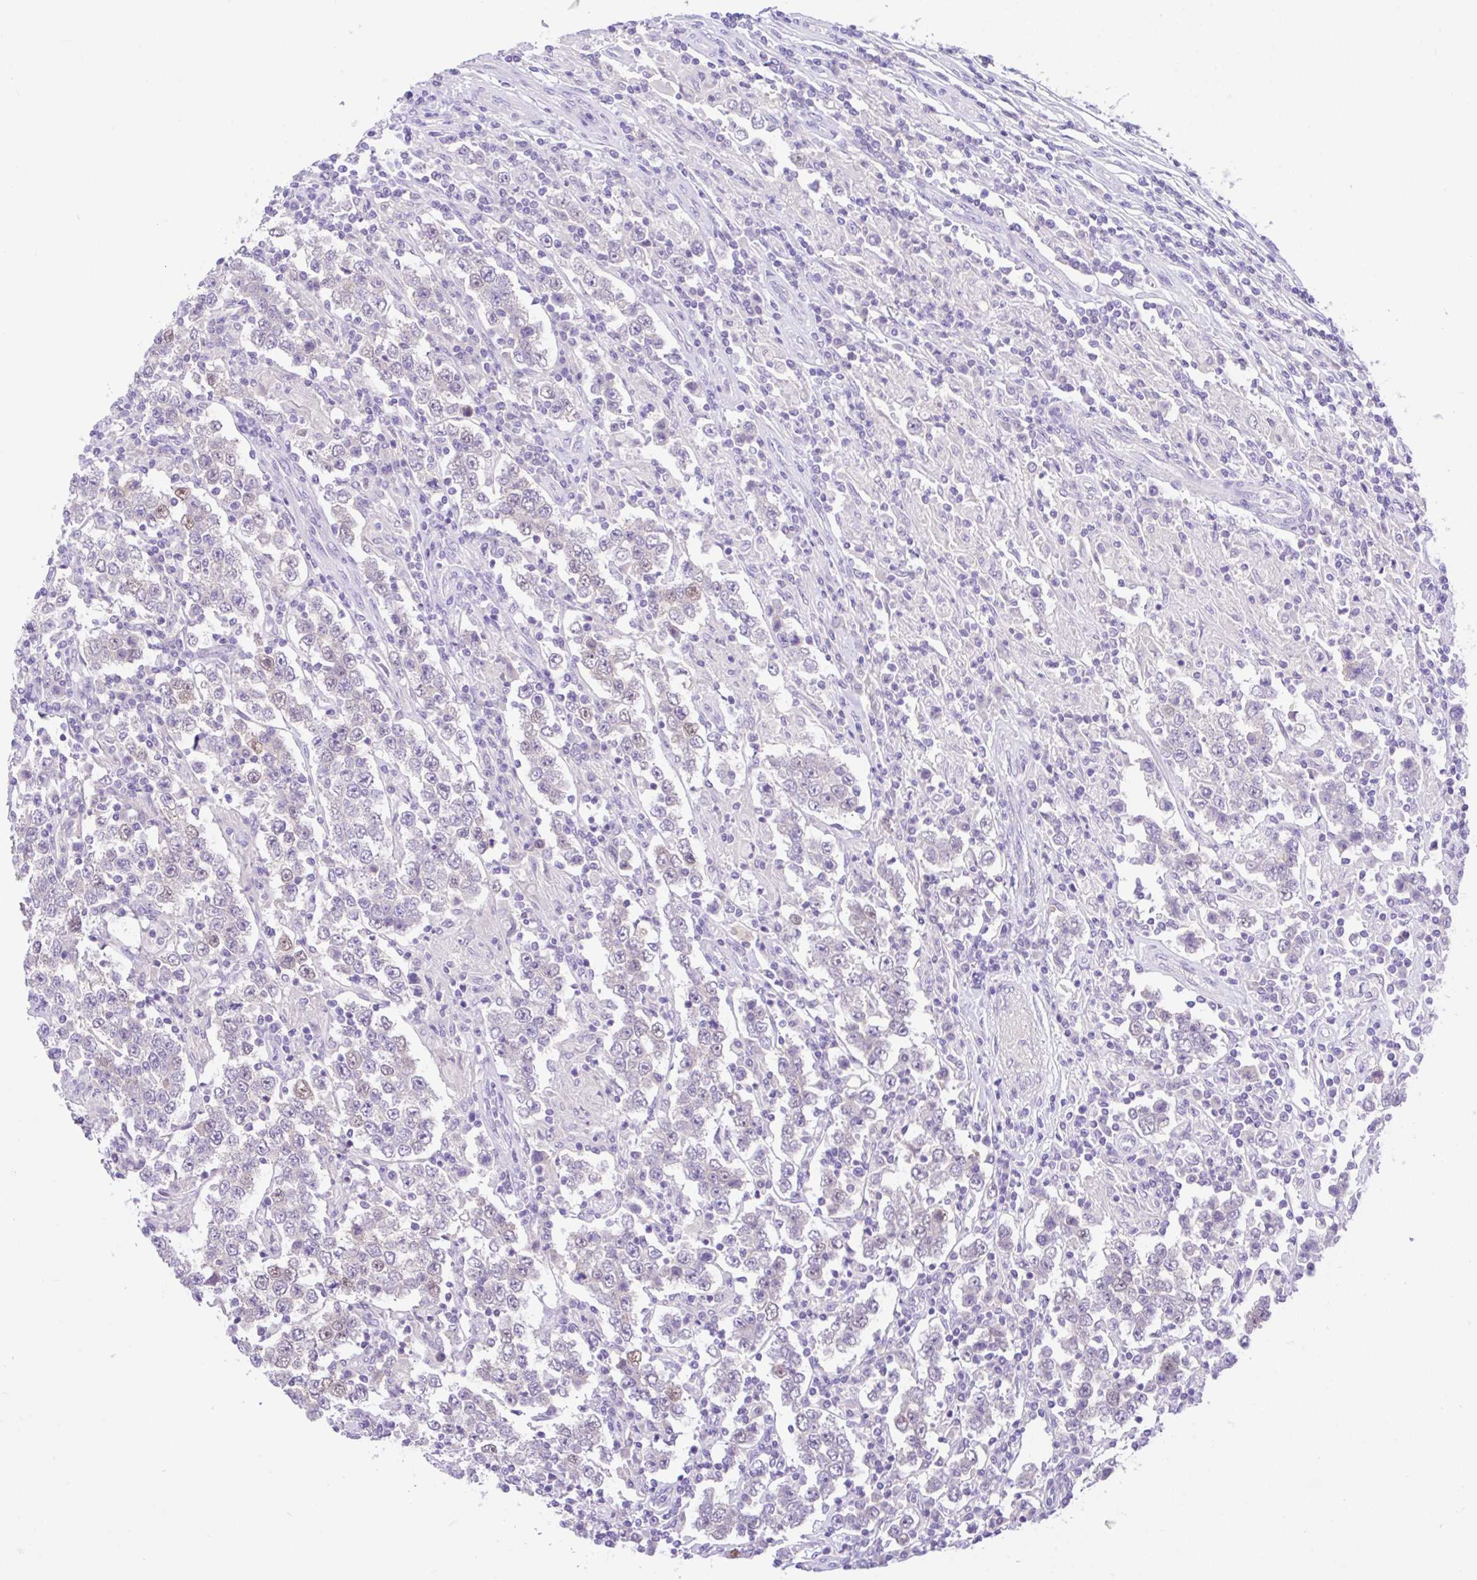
{"staining": {"intensity": "negative", "quantity": "none", "location": "none"}, "tissue": "testis cancer", "cell_type": "Tumor cells", "image_type": "cancer", "snomed": [{"axis": "morphology", "description": "Normal tissue, NOS"}, {"axis": "morphology", "description": "Urothelial carcinoma, High grade"}, {"axis": "morphology", "description": "Seminoma, NOS"}, {"axis": "morphology", "description": "Carcinoma, Embryonal, NOS"}, {"axis": "topography", "description": "Urinary bladder"}, {"axis": "topography", "description": "Testis"}], "caption": "Embryonal carcinoma (testis) was stained to show a protein in brown. There is no significant expression in tumor cells.", "gene": "ANO4", "patient": {"sex": "male", "age": 41}}